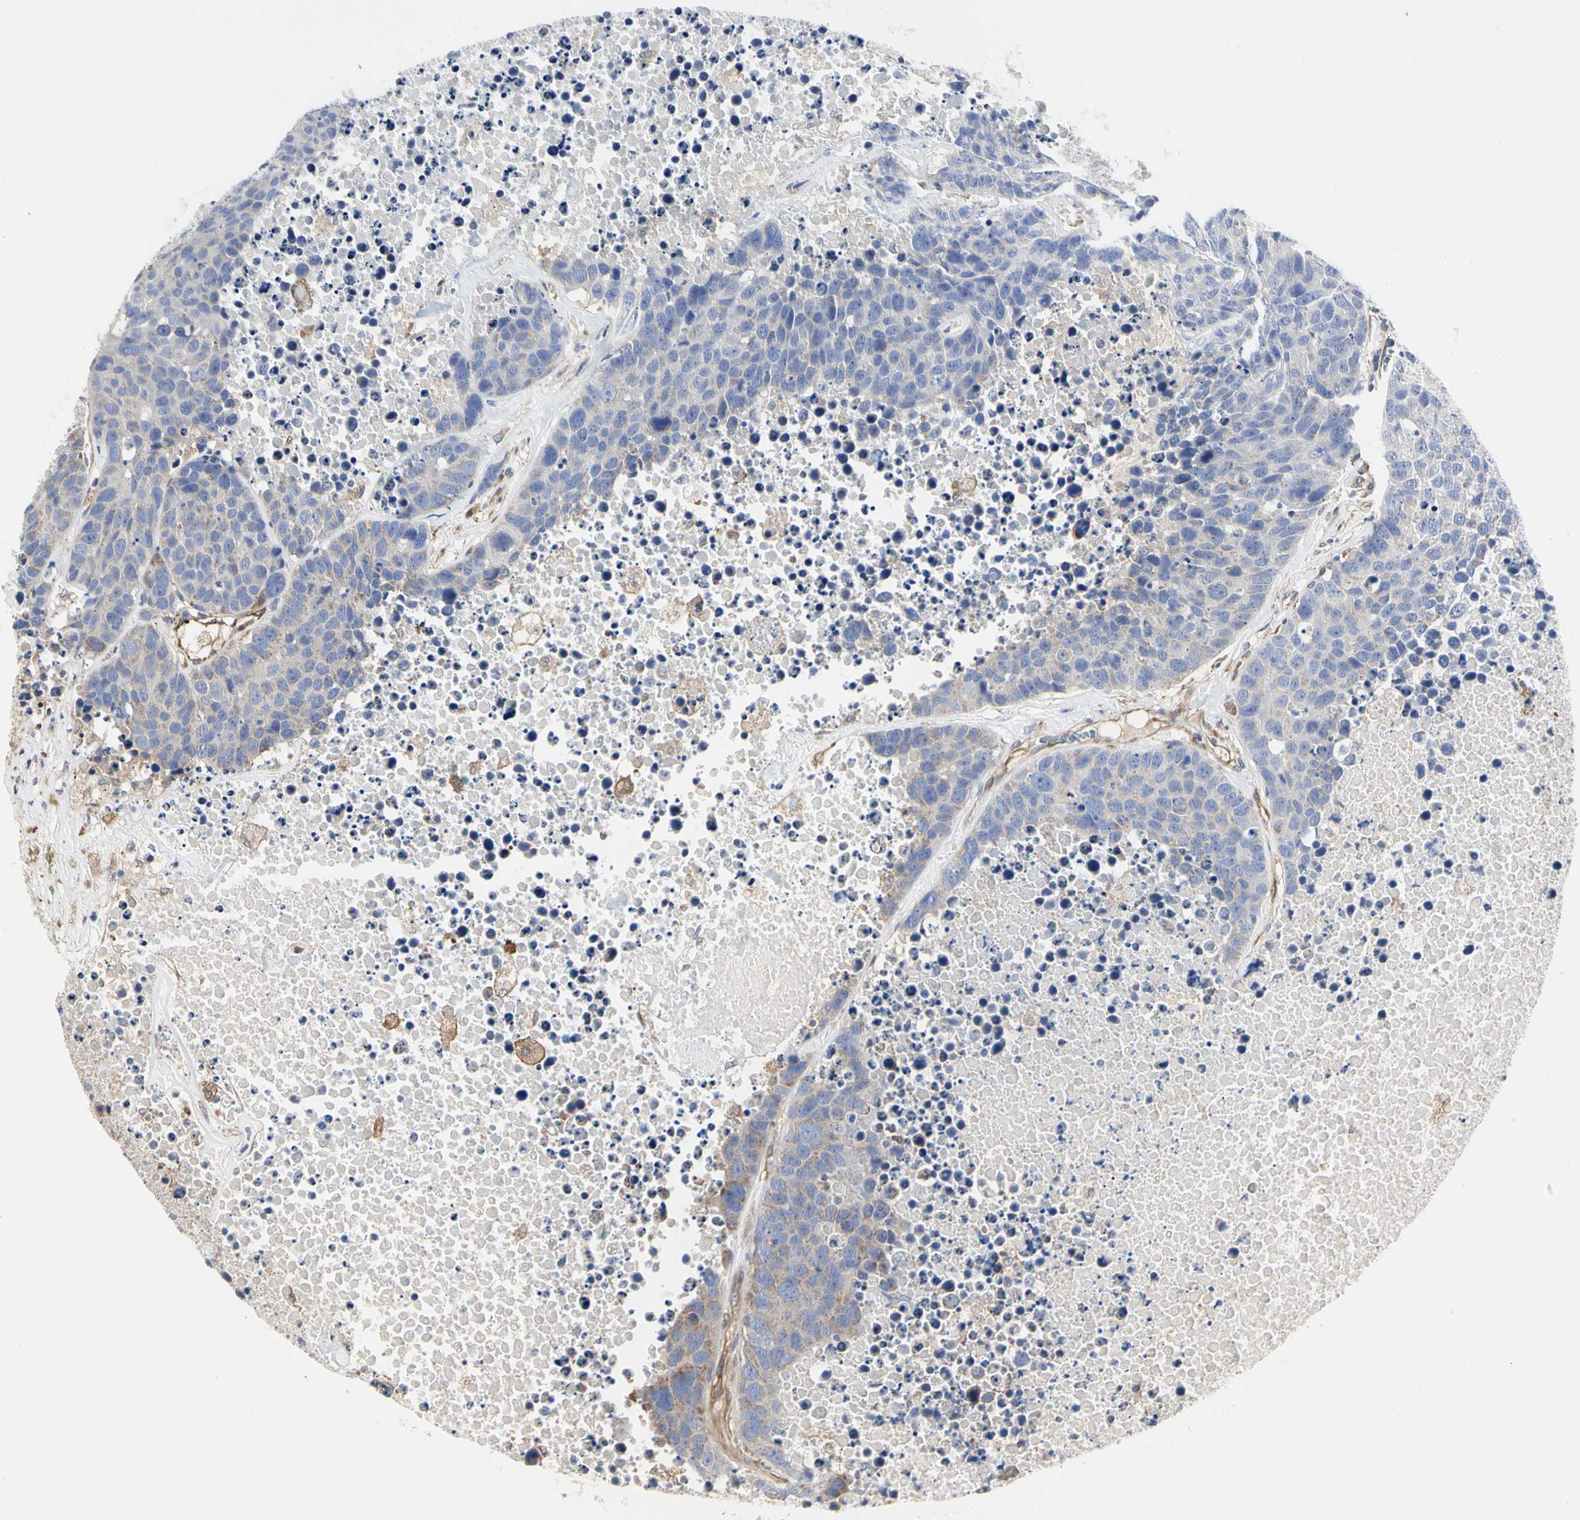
{"staining": {"intensity": "negative", "quantity": "none", "location": "none"}, "tissue": "carcinoid", "cell_type": "Tumor cells", "image_type": "cancer", "snomed": [{"axis": "morphology", "description": "Carcinoid, malignant, NOS"}, {"axis": "topography", "description": "Lung"}], "caption": "This is an immunohistochemistry (IHC) histopathology image of carcinoid (malignant). There is no staining in tumor cells.", "gene": "C3orf52", "patient": {"sex": "male", "age": 60}}